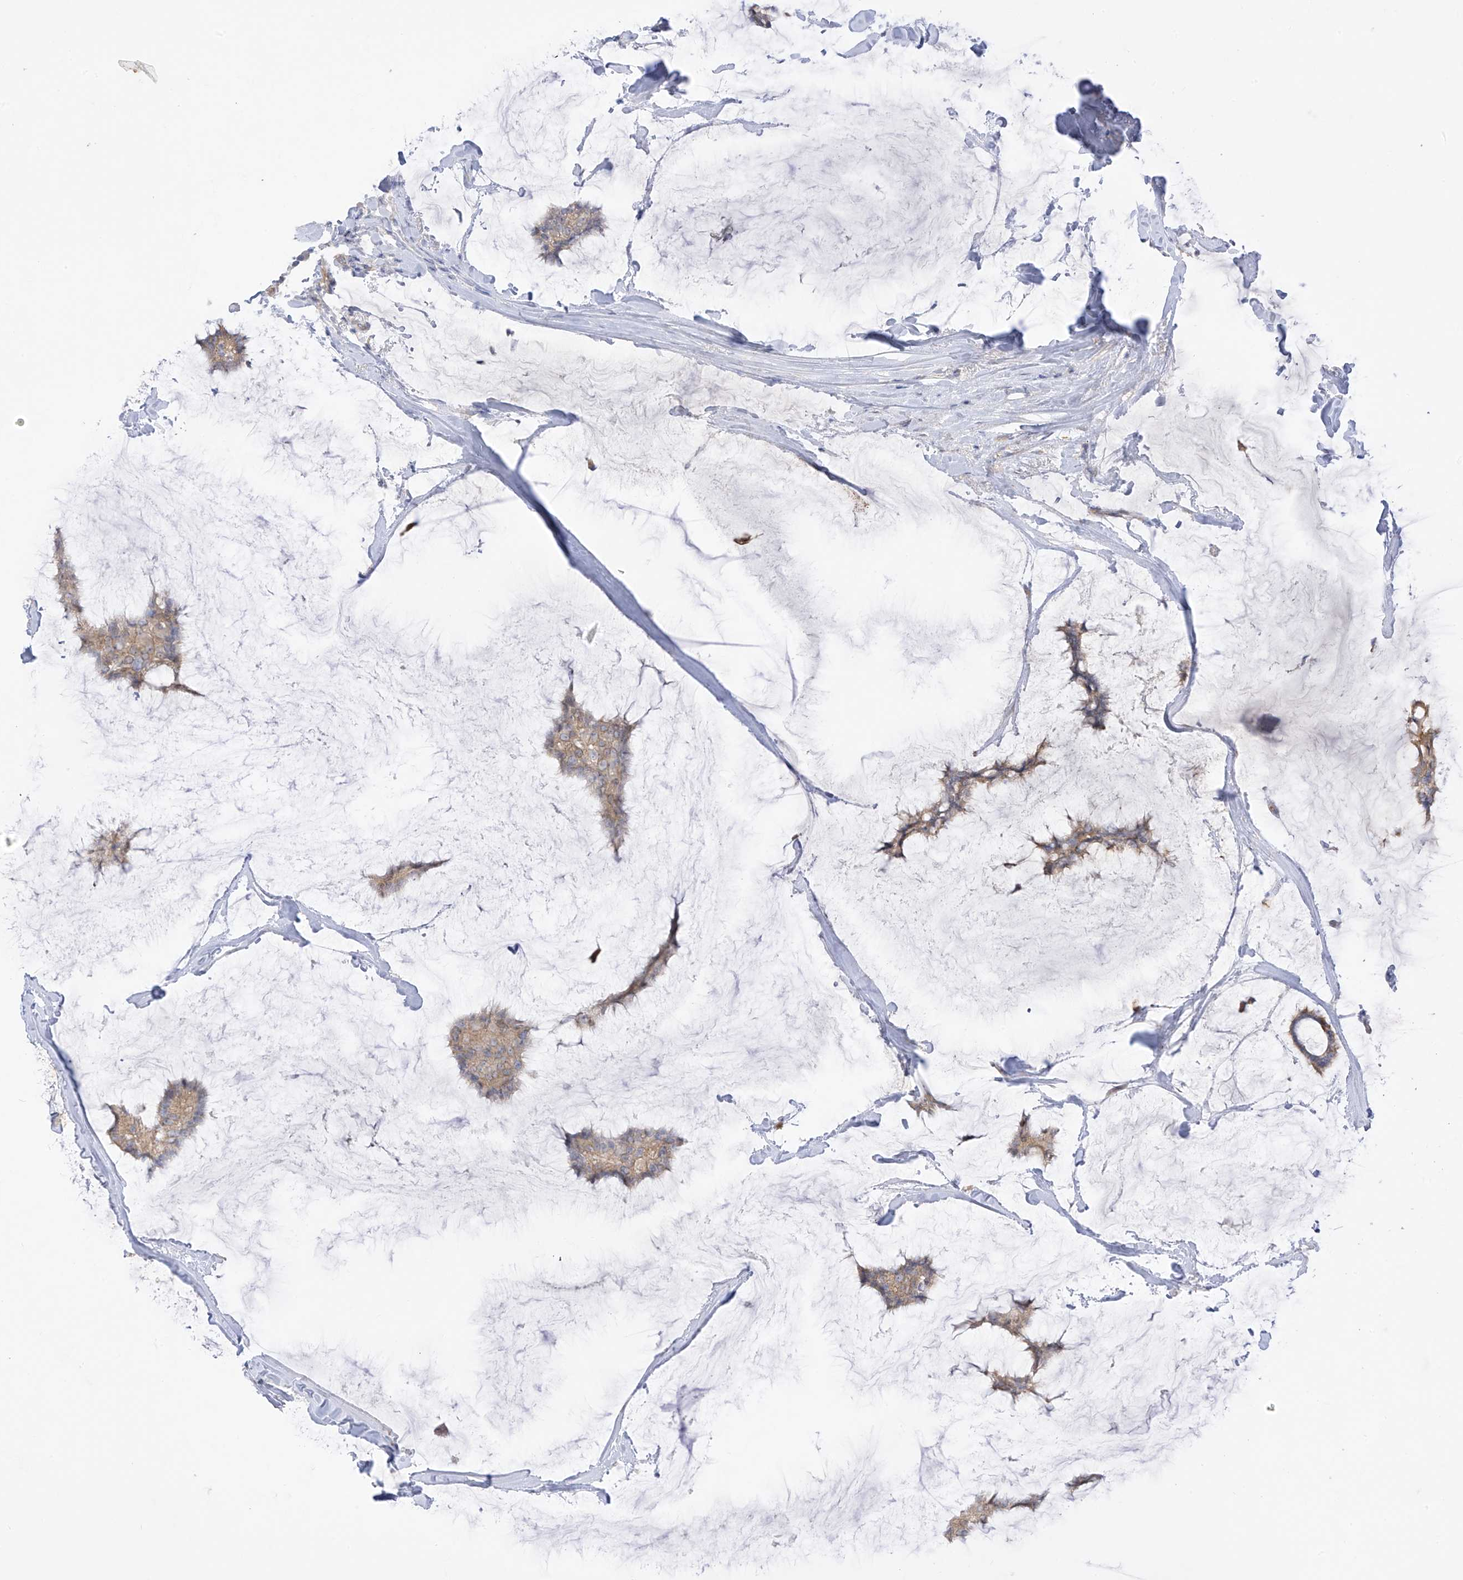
{"staining": {"intensity": "weak", "quantity": ">75%", "location": "cytoplasmic/membranous"}, "tissue": "breast cancer", "cell_type": "Tumor cells", "image_type": "cancer", "snomed": [{"axis": "morphology", "description": "Duct carcinoma"}, {"axis": "topography", "description": "Breast"}], "caption": "IHC of human invasive ductal carcinoma (breast) demonstrates low levels of weak cytoplasmic/membranous expression in approximately >75% of tumor cells.", "gene": "EIPR1", "patient": {"sex": "female", "age": 93}}